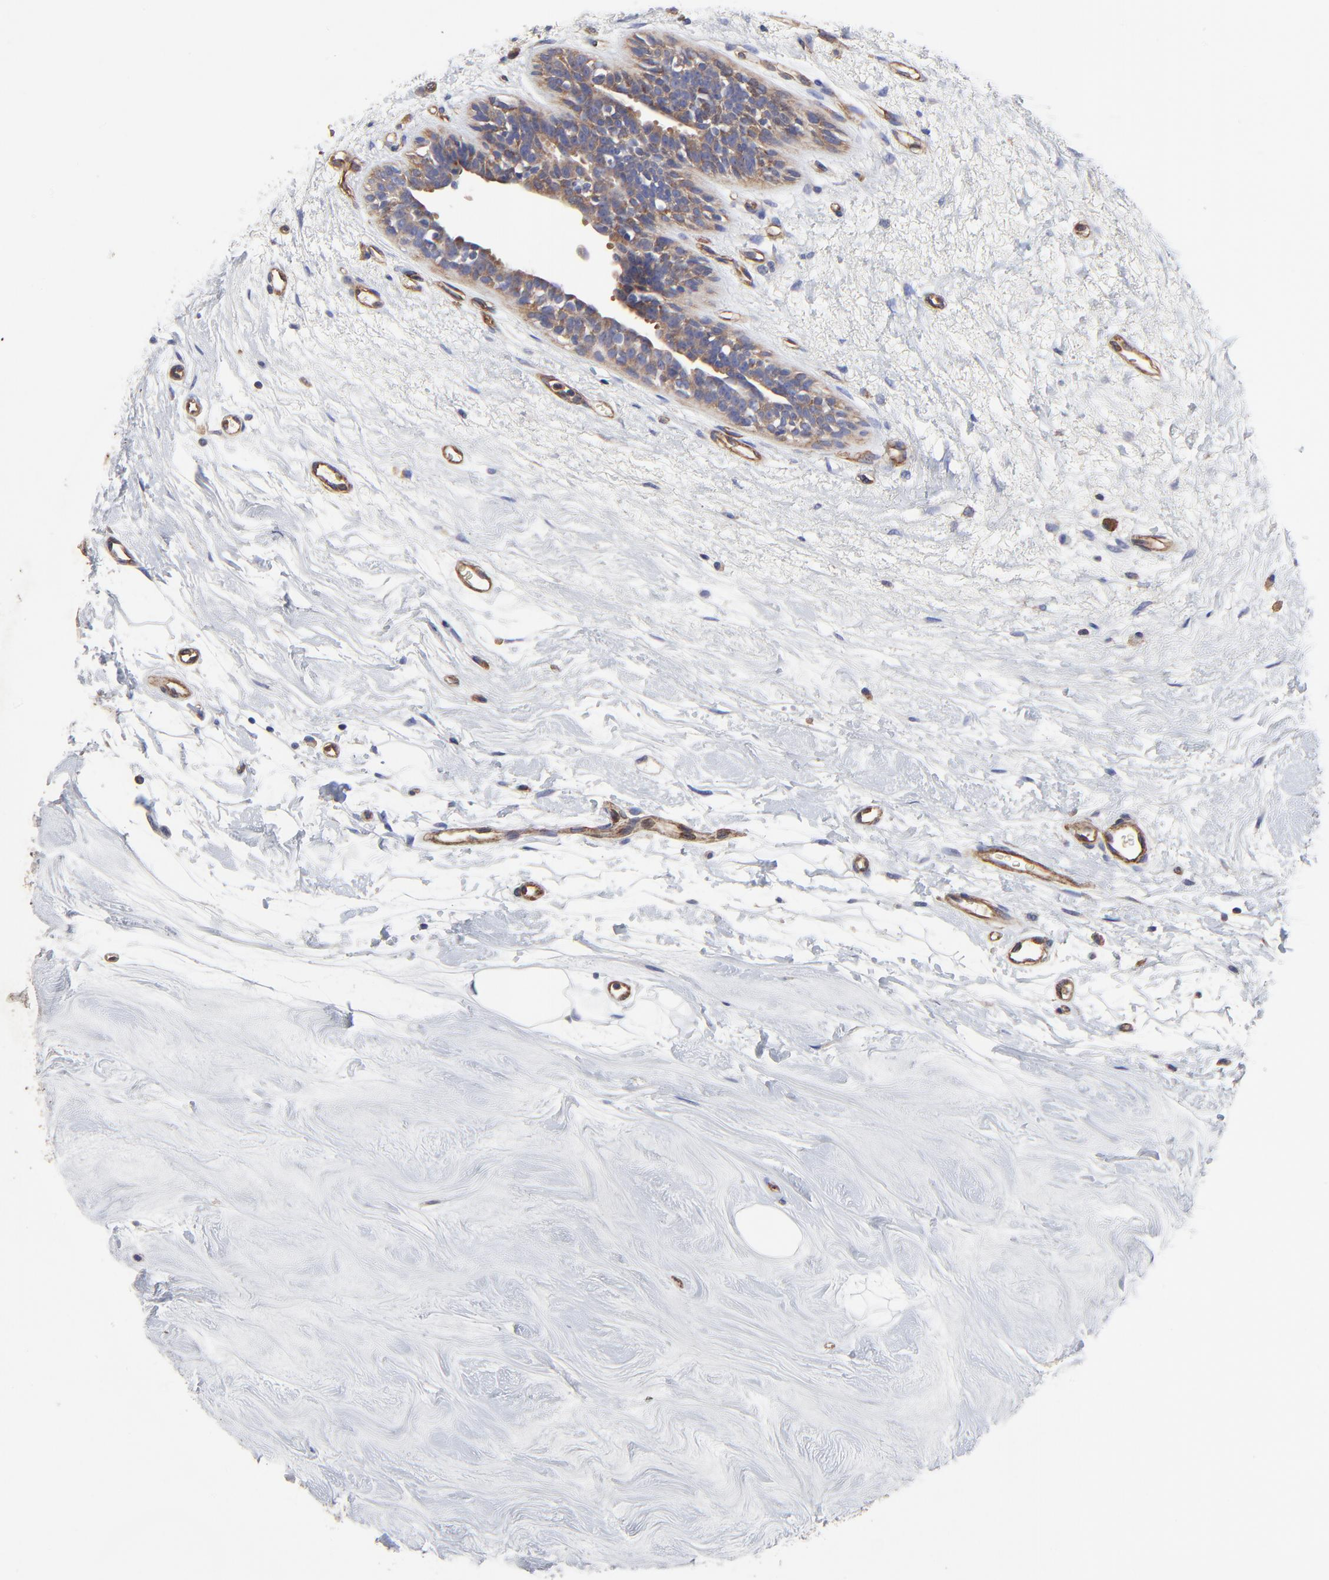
{"staining": {"intensity": "moderate", "quantity": ">75%", "location": "cytoplasmic/membranous"}, "tissue": "breast cancer", "cell_type": "Tumor cells", "image_type": "cancer", "snomed": [{"axis": "morphology", "description": "Duct carcinoma"}, {"axis": "topography", "description": "Breast"}], "caption": "Approximately >75% of tumor cells in human invasive ductal carcinoma (breast) reveal moderate cytoplasmic/membranous protein positivity as visualized by brown immunohistochemical staining.", "gene": "SULF2", "patient": {"sex": "female", "age": 40}}